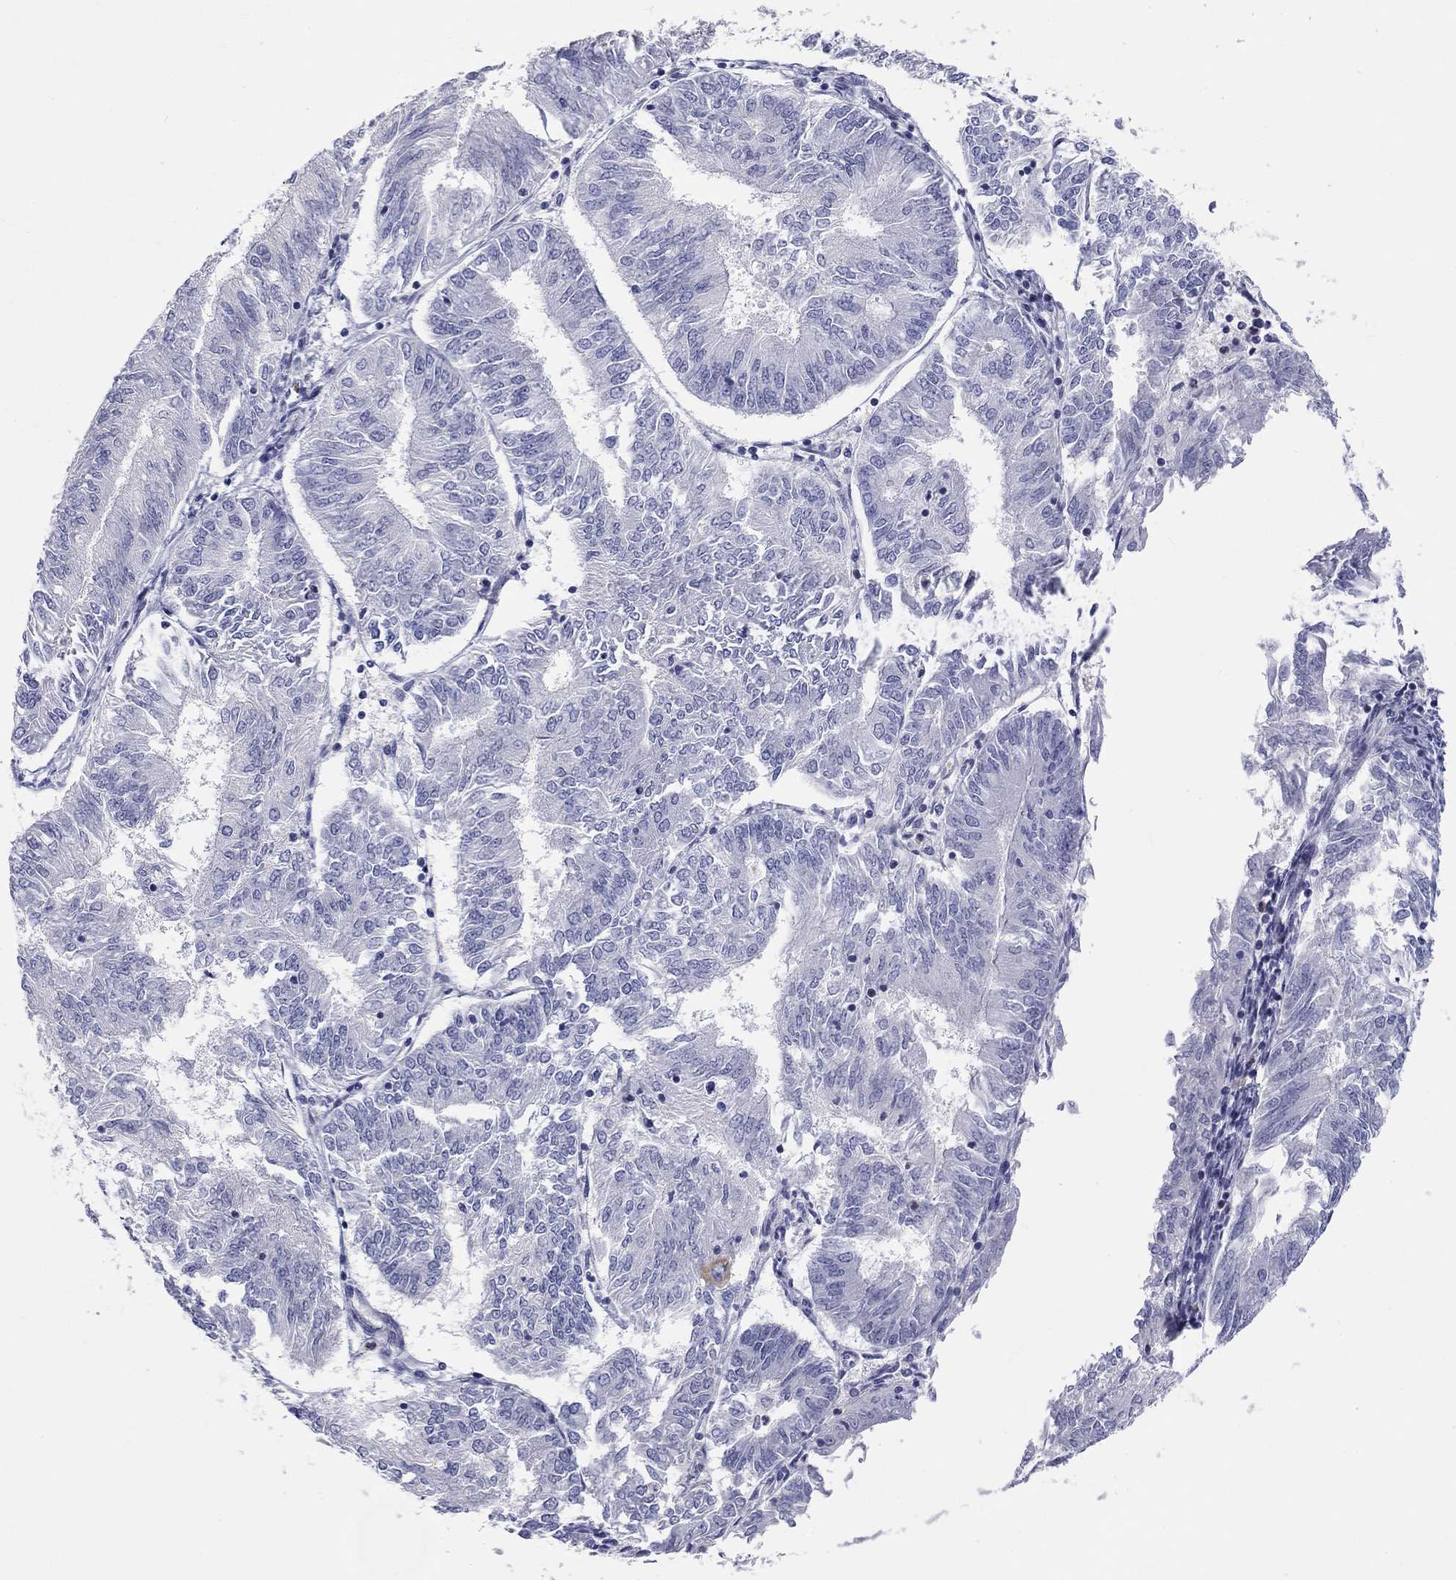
{"staining": {"intensity": "negative", "quantity": "none", "location": "none"}, "tissue": "endometrial cancer", "cell_type": "Tumor cells", "image_type": "cancer", "snomed": [{"axis": "morphology", "description": "Adenocarcinoma, NOS"}, {"axis": "topography", "description": "Endometrium"}], "caption": "Adenocarcinoma (endometrial) stained for a protein using immunohistochemistry (IHC) exhibits no expression tumor cells.", "gene": "ARHGAP36", "patient": {"sex": "female", "age": 58}}